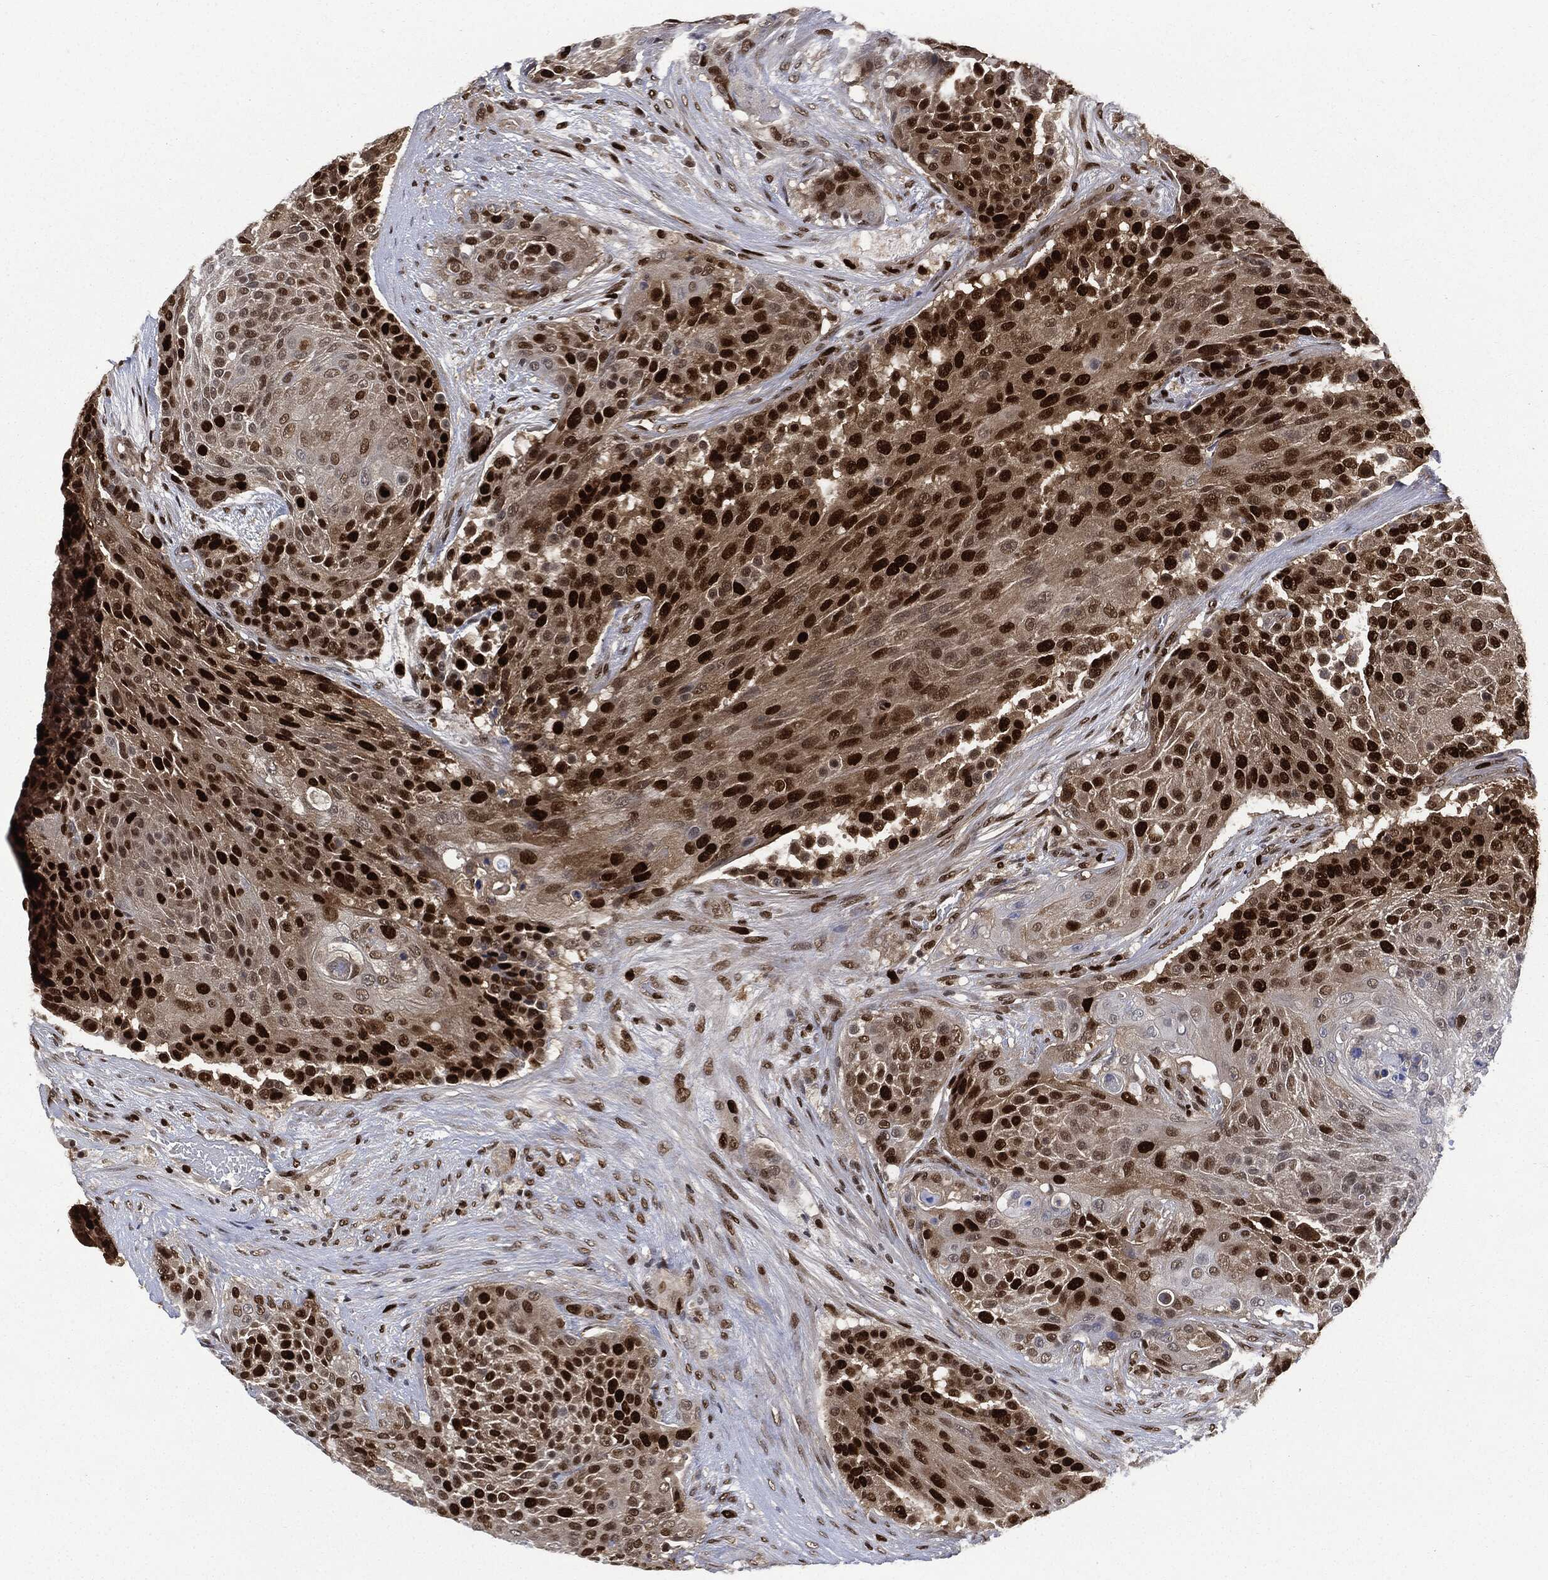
{"staining": {"intensity": "strong", "quantity": ">75%", "location": "nuclear"}, "tissue": "urothelial cancer", "cell_type": "Tumor cells", "image_type": "cancer", "snomed": [{"axis": "morphology", "description": "Urothelial carcinoma, High grade"}, {"axis": "topography", "description": "Urinary bladder"}], "caption": "Brown immunohistochemical staining in high-grade urothelial carcinoma shows strong nuclear expression in approximately >75% of tumor cells.", "gene": "PCNA", "patient": {"sex": "female", "age": 63}}